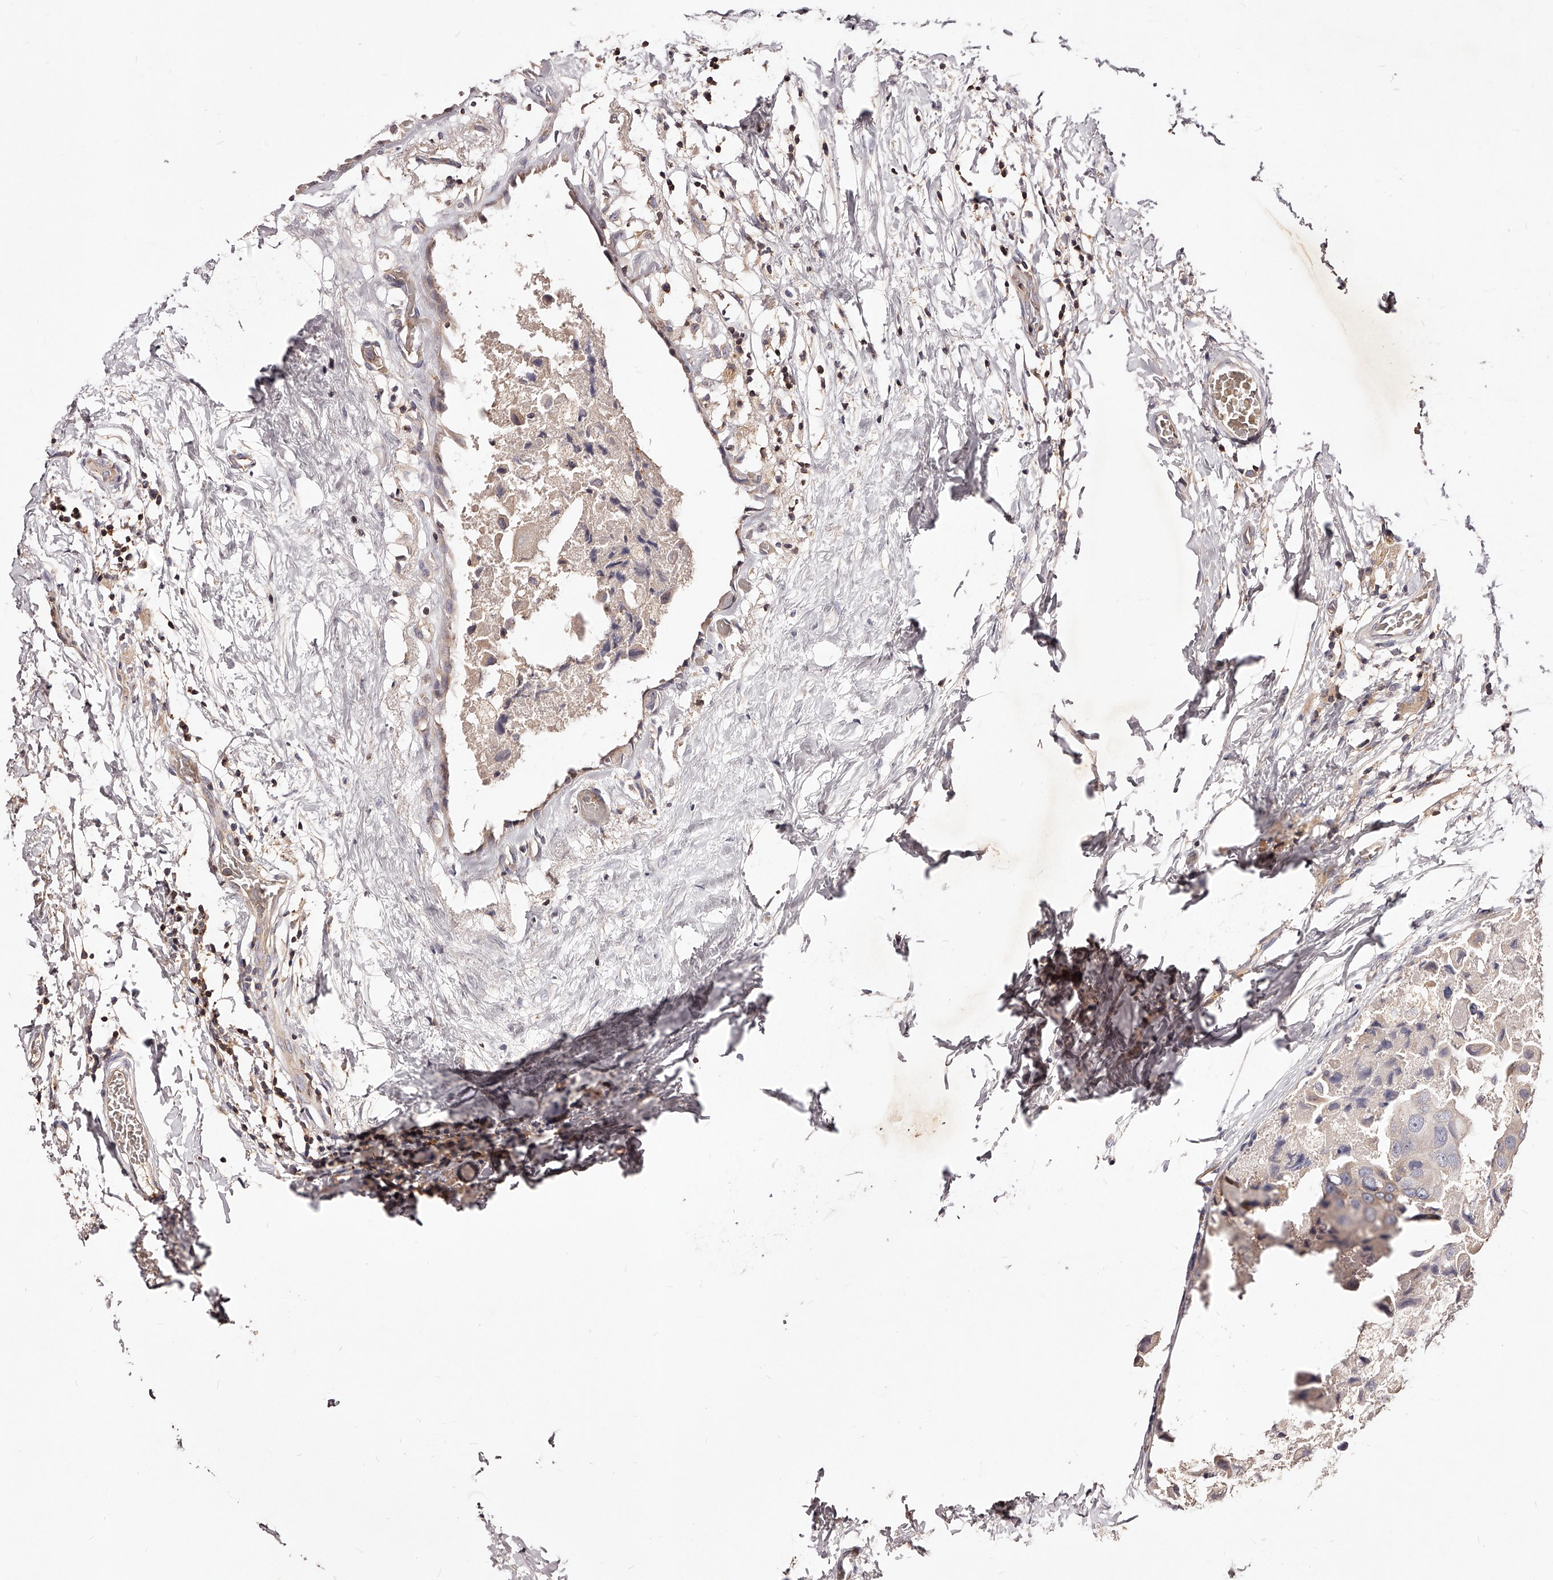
{"staining": {"intensity": "negative", "quantity": "none", "location": "none"}, "tissue": "breast cancer", "cell_type": "Tumor cells", "image_type": "cancer", "snomed": [{"axis": "morphology", "description": "Duct carcinoma"}, {"axis": "topography", "description": "Breast"}], "caption": "Immunohistochemistry (IHC) photomicrograph of neoplastic tissue: human breast infiltrating ductal carcinoma stained with DAB exhibits no significant protein positivity in tumor cells.", "gene": "PHACTR1", "patient": {"sex": "female", "age": 62}}